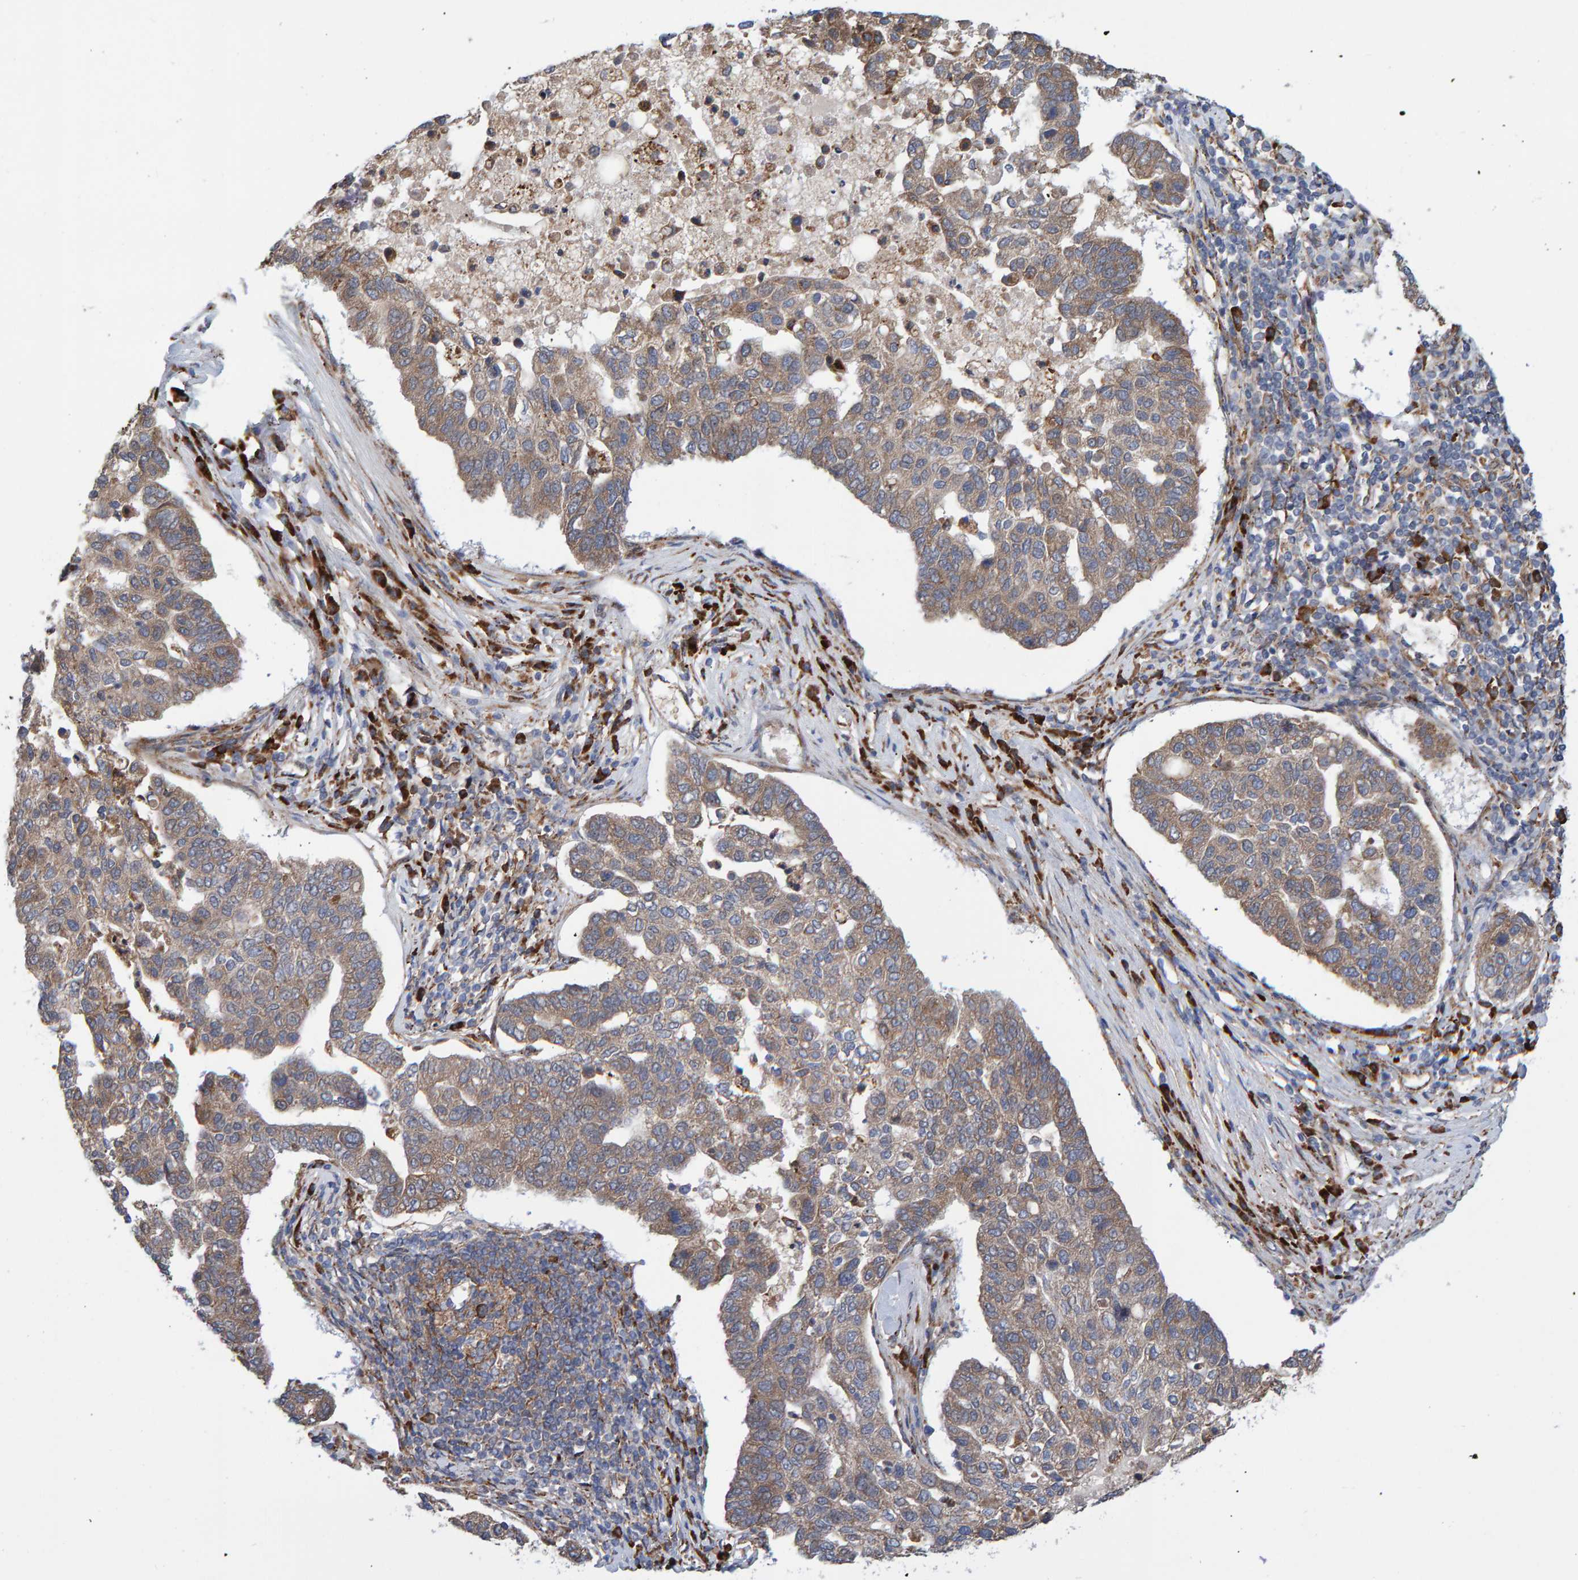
{"staining": {"intensity": "weak", "quantity": ">75%", "location": "cytoplasmic/membranous"}, "tissue": "pancreatic cancer", "cell_type": "Tumor cells", "image_type": "cancer", "snomed": [{"axis": "morphology", "description": "Adenocarcinoma, NOS"}, {"axis": "topography", "description": "Pancreas"}], "caption": "Pancreatic cancer was stained to show a protein in brown. There is low levels of weak cytoplasmic/membranous positivity in approximately >75% of tumor cells. The staining was performed using DAB (3,3'-diaminobenzidine) to visualize the protein expression in brown, while the nuclei were stained in blue with hematoxylin (Magnification: 20x).", "gene": "KIAA0753", "patient": {"sex": "female", "age": 61}}